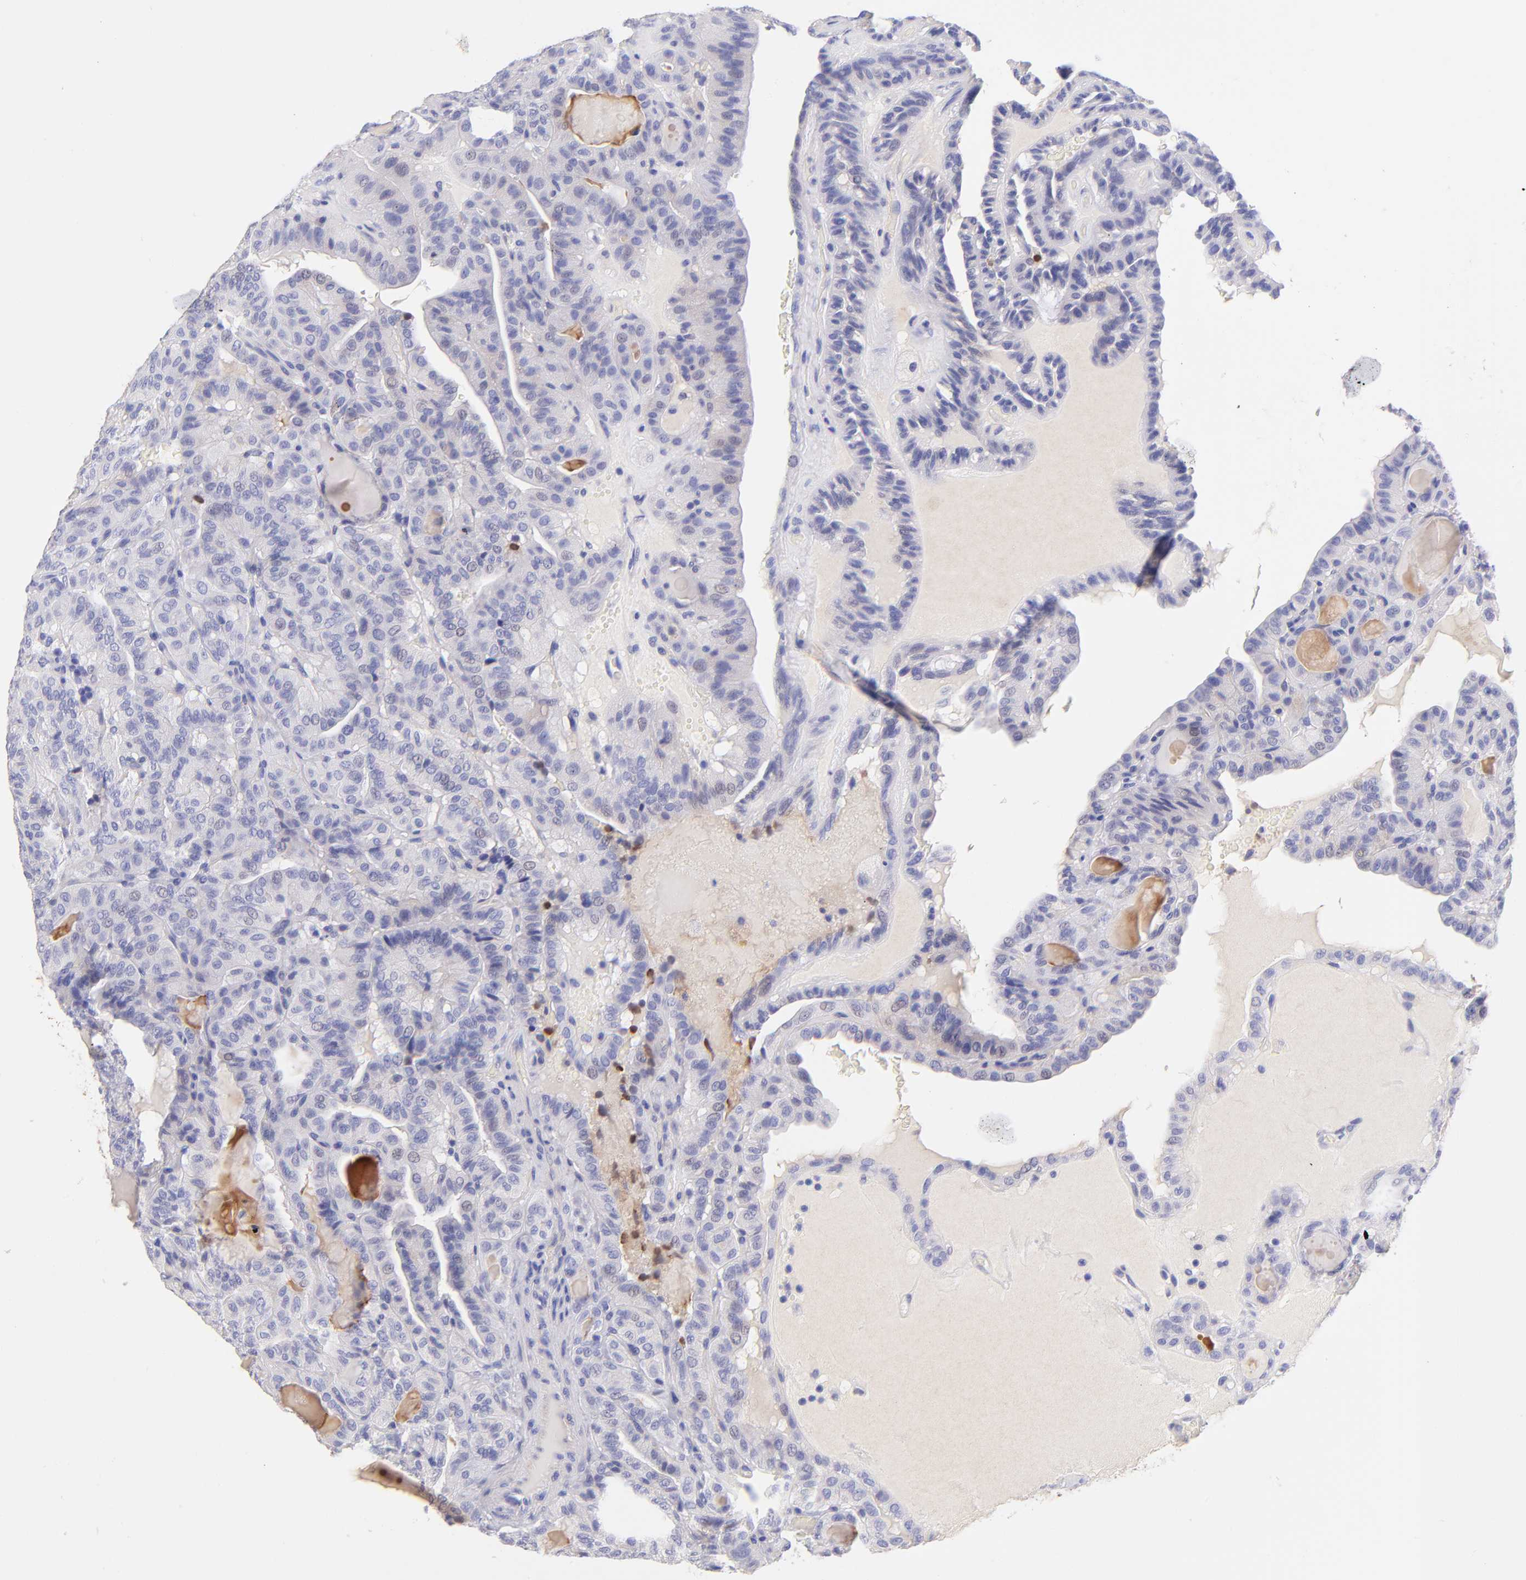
{"staining": {"intensity": "negative", "quantity": "none", "location": "none"}, "tissue": "thyroid cancer", "cell_type": "Tumor cells", "image_type": "cancer", "snomed": [{"axis": "morphology", "description": "Papillary adenocarcinoma, NOS"}, {"axis": "topography", "description": "Thyroid gland"}], "caption": "Image shows no significant protein expression in tumor cells of thyroid cancer.", "gene": "RAB3B", "patient": {"sex": "male", "age": 77}}